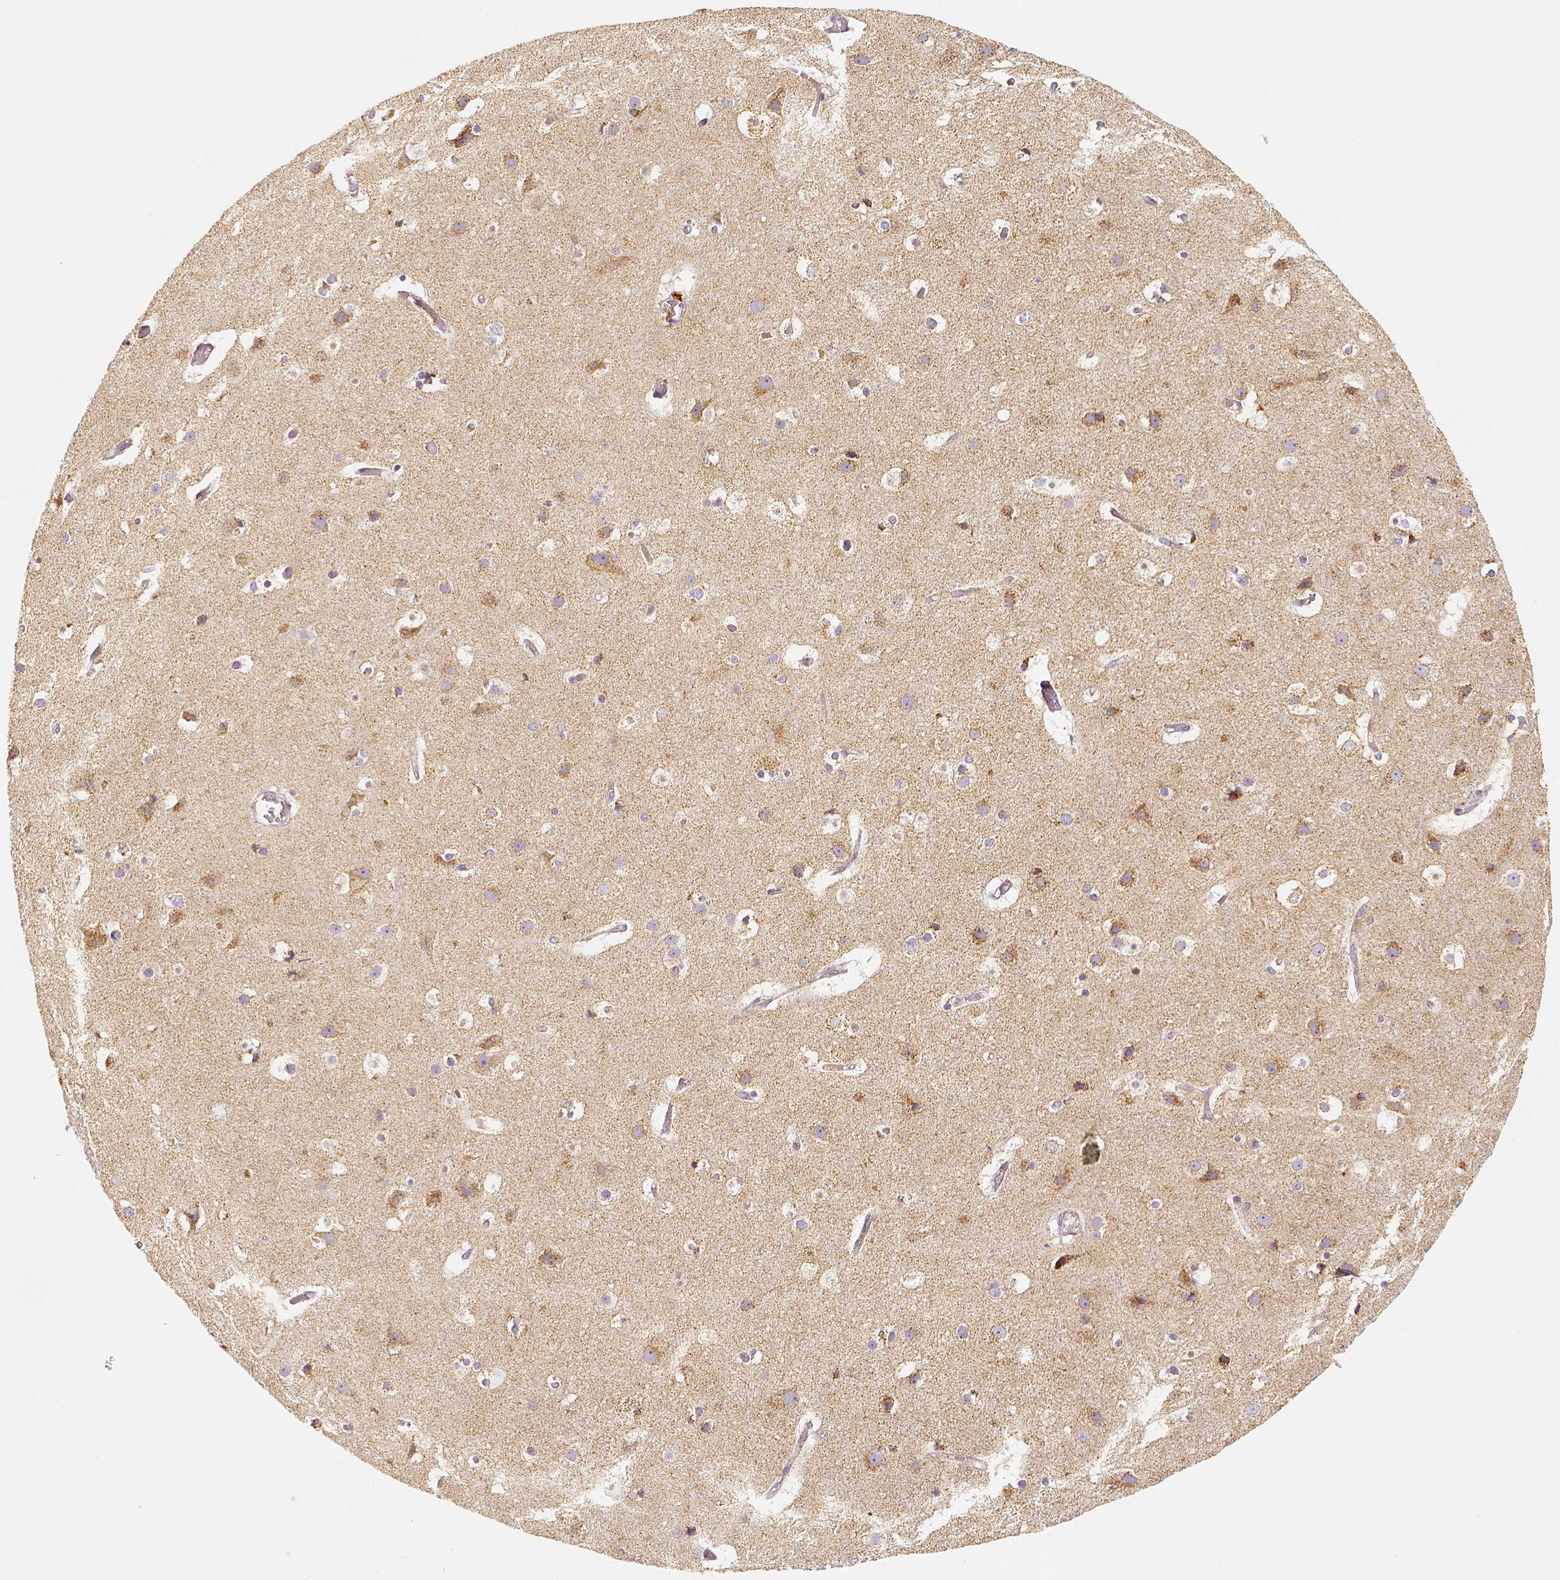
{"staining": {"intensity": "moderate", "quantity": ">75%", "location": "cytoplasmic/membranous"}, "tissue": "cerebral cortex", "cell_type": "Endothelial cells", "image_type": "normal", "snomed": [{"axis": "morphology", "description": "Normal tissue, NOS"}, {"axis": "topography", "description": "Cerebral cortex"}], "caption": "Immunohistochemistry (IHC) photomicrograph of normal cerebral cortex stained for a protein (brown), which demonstrates medium levels of moderate cytoplasmic/membranous positivity in about >75% of endothelial cells.", "gene": "PGAM5", "patient": {"sex": "female", "age": 52}}